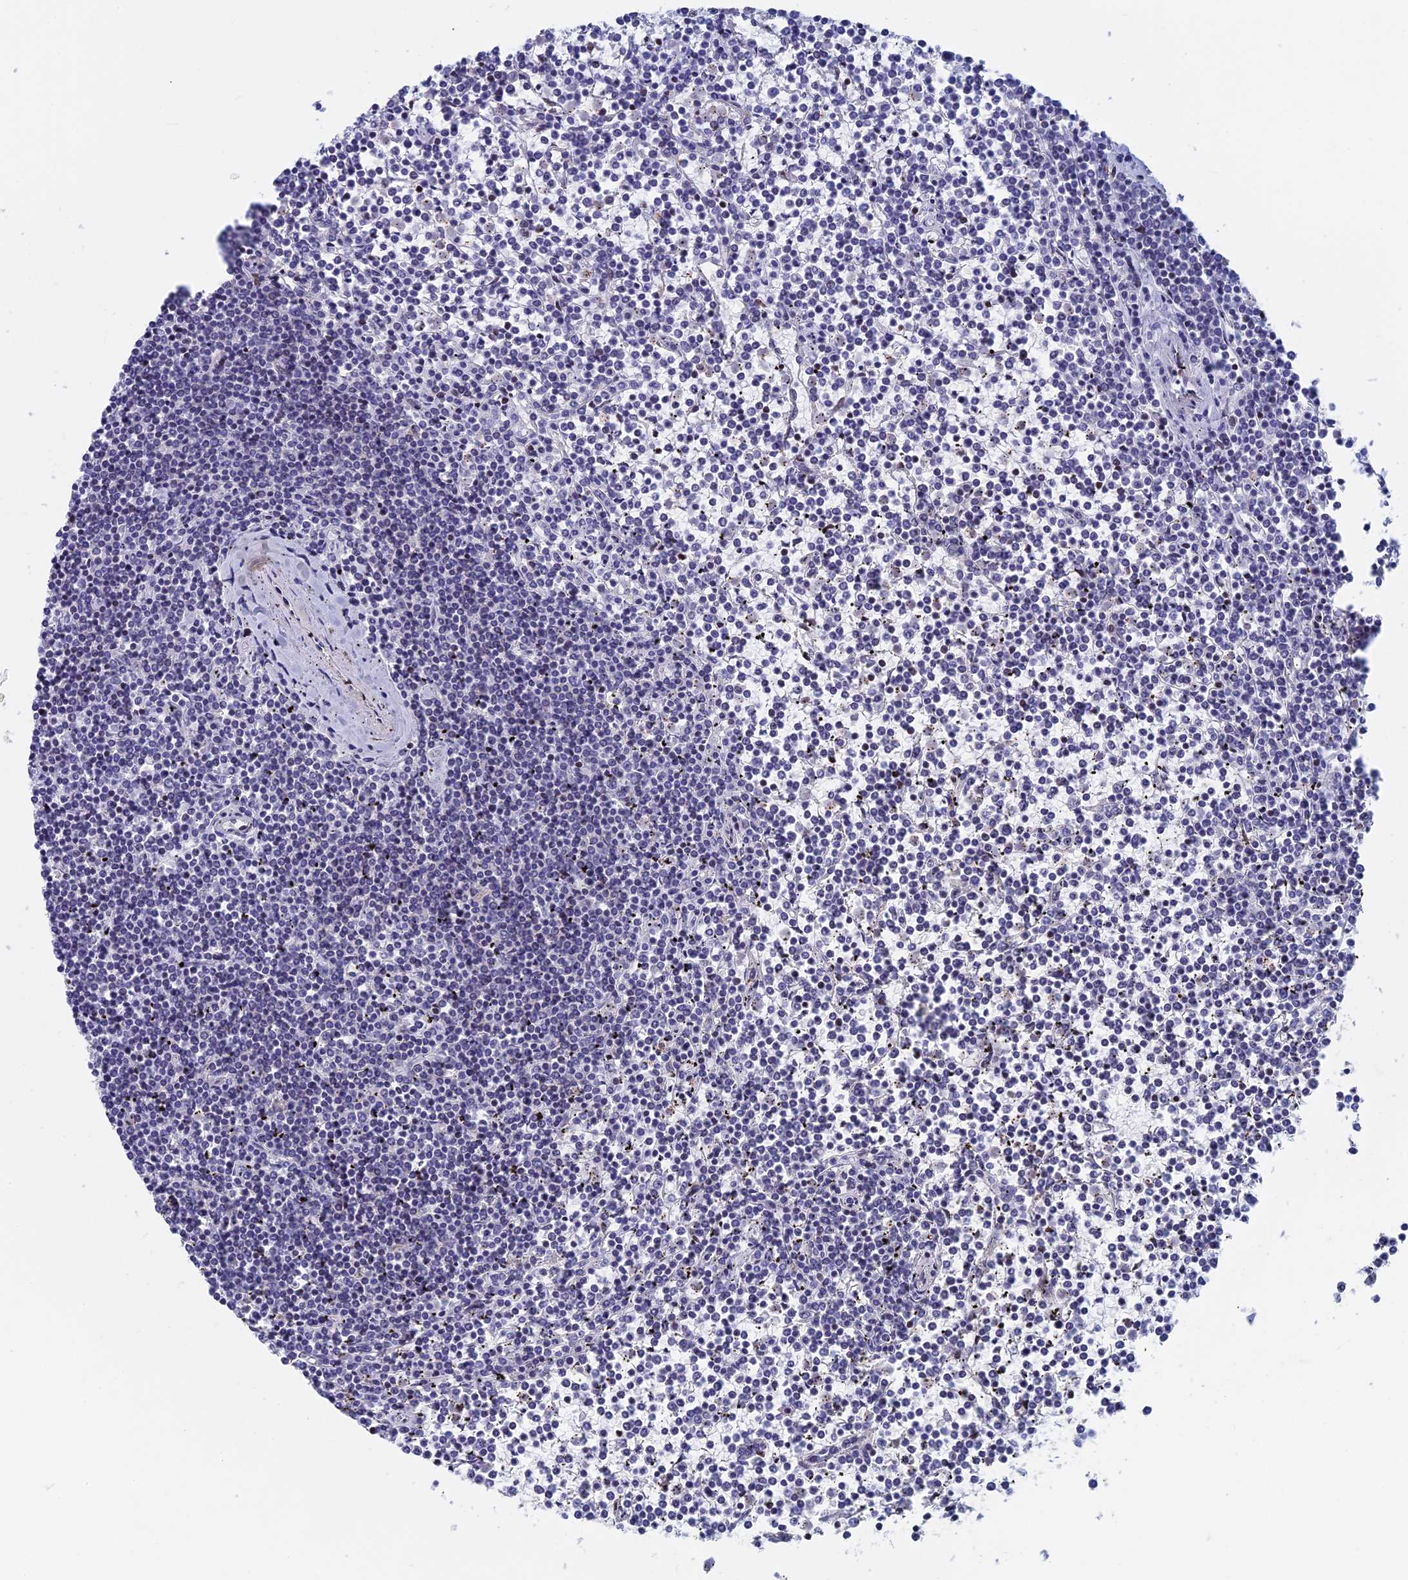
{"staining": {"intensity": "negative", "quantity": "none", "location": "none"}, "tissue": "lymphoma", "cell_type": "Tumor cells", "image_type": "cancer", "snomed": [{"axis": "morphology", "description": "Malignant lymphoma, non-Hodgkin's type, Low grade"}, {"axis": "topography", "description": "Spleen"}], "caption": "A photomicrograph of lymphoma stained for a protein exhibits no brown staining in tumor cells.", "gene": "ACP7", "patient": {"sex": "female", "age": 19}}